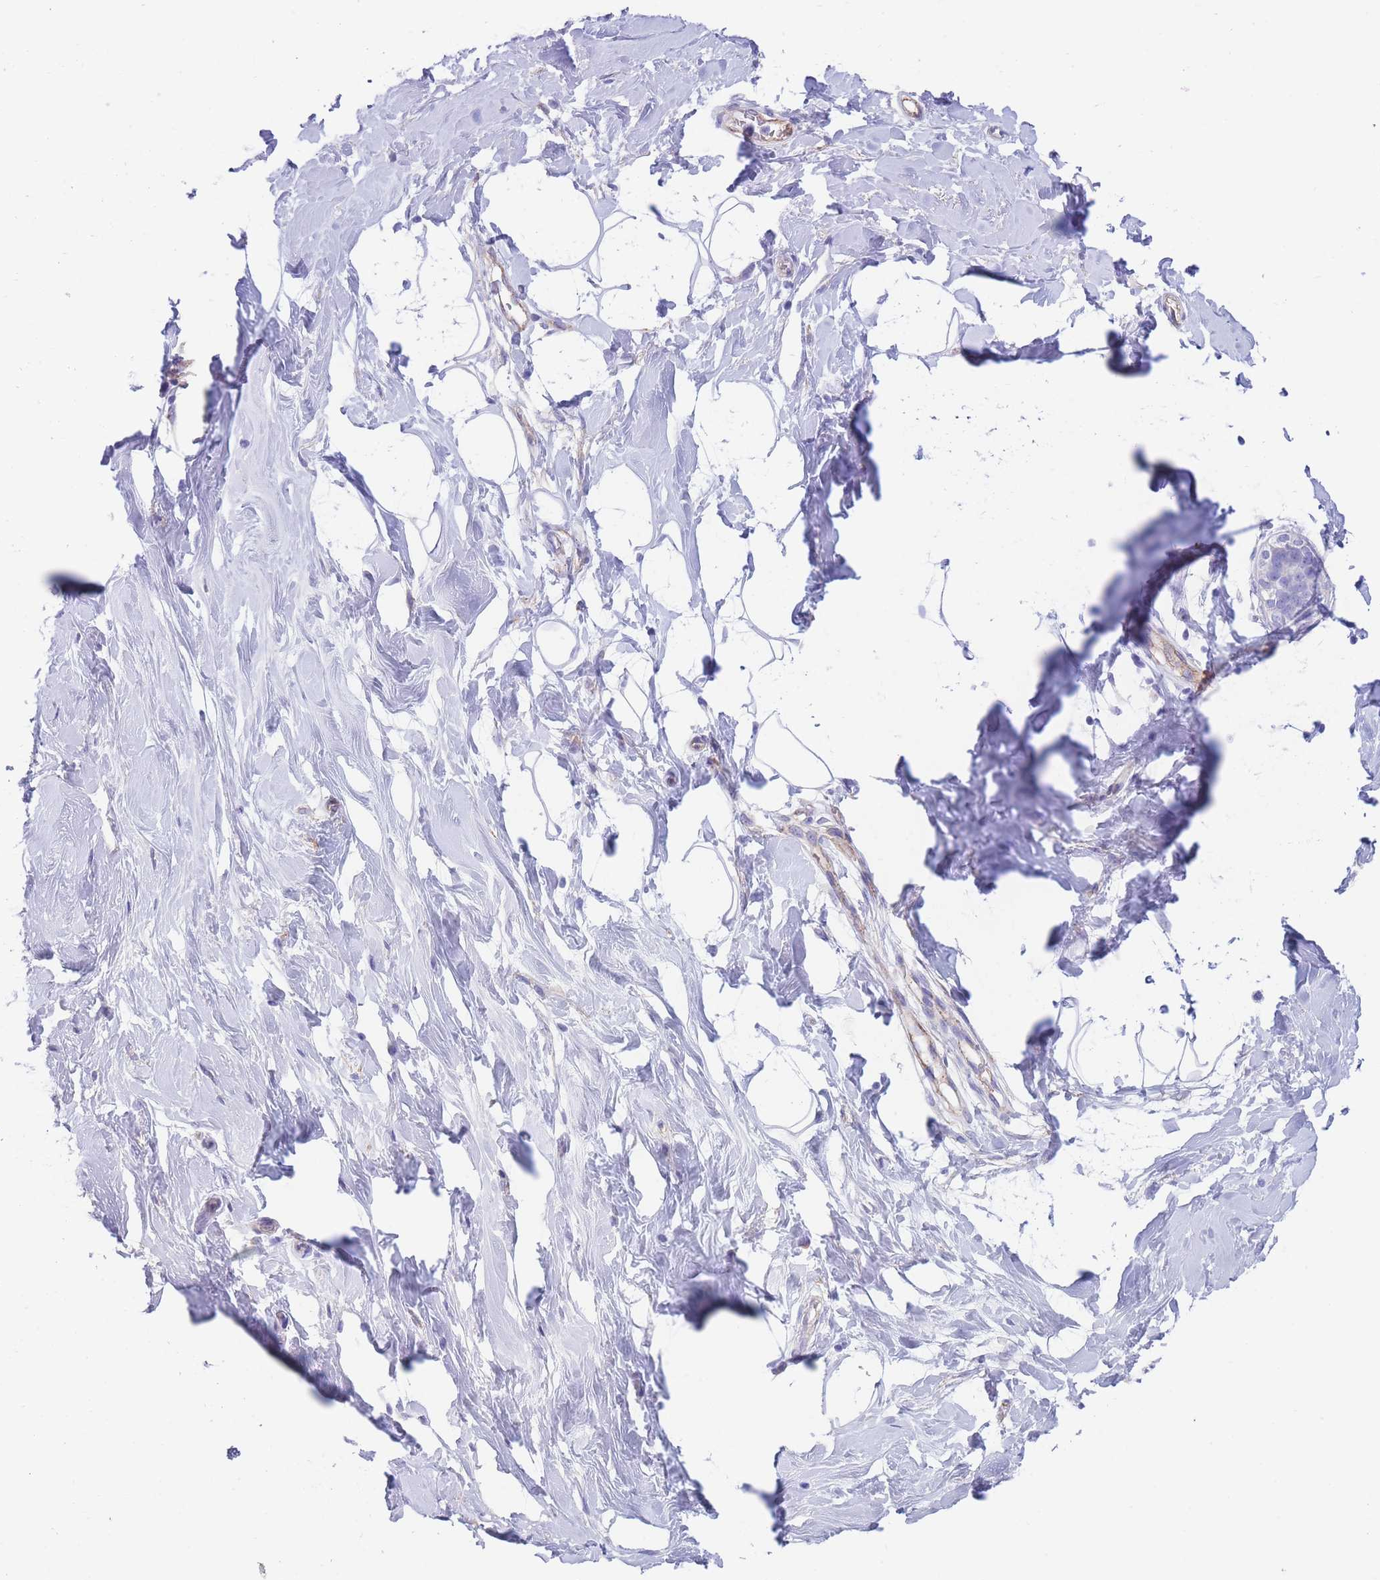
{"staining": {"intensity": "negative", "quantity": "none", "location": "none"}, "tissue": "adipose tissue", "cell_type": "Adipocytes", "image_type": "normal", "snomed": [{"axis": "morphology", "description": "Normal tissue, NOS"}, {"axis": "topography", "description": "Breast"}], "caption": "Adipocytes show no significant staining in benign adipose tissue. (Immunohistochemistry, brightfield microscopy, high magnification).", "gene": "DET1", "patient": {"sex": "female", "age": 26}}